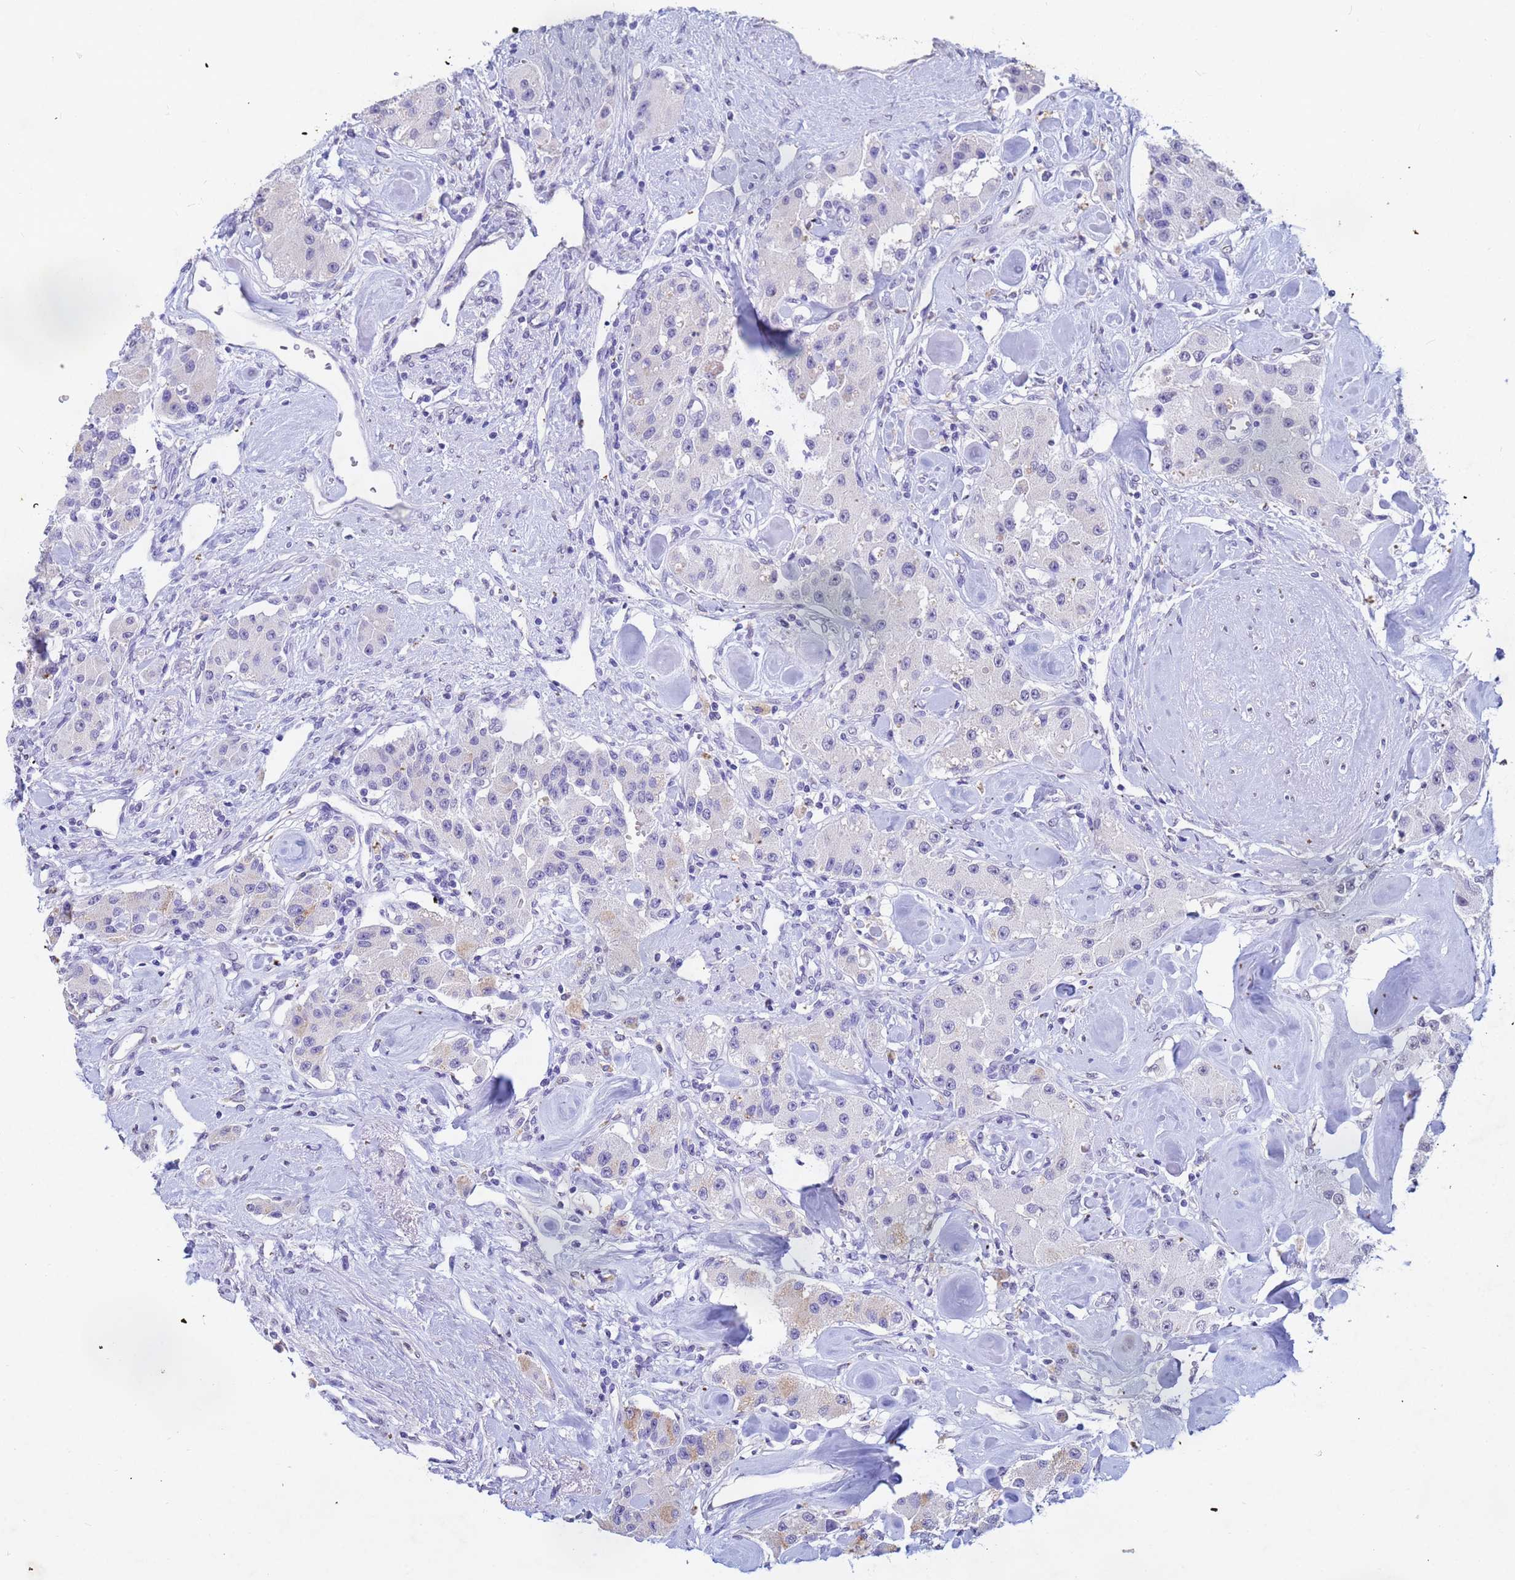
{"staining": {"intensity": "negative", "quantity": "none", "location": "none"}, "tissue": "carcinoid", "cell_type": "Tumor cells", "image_type": "cancer", "snomed": [{"axis": "morphology", "description": "Carcinoid, malignant, NOS"}, {"axis": "topography", "description": "Pancreas"}], "caption": "This is an IHC photomicrograph of carcinoid. There is no staining in tumor cells.", "gene": "CSTB", "patient": {"sex": "male", "age": 41}}